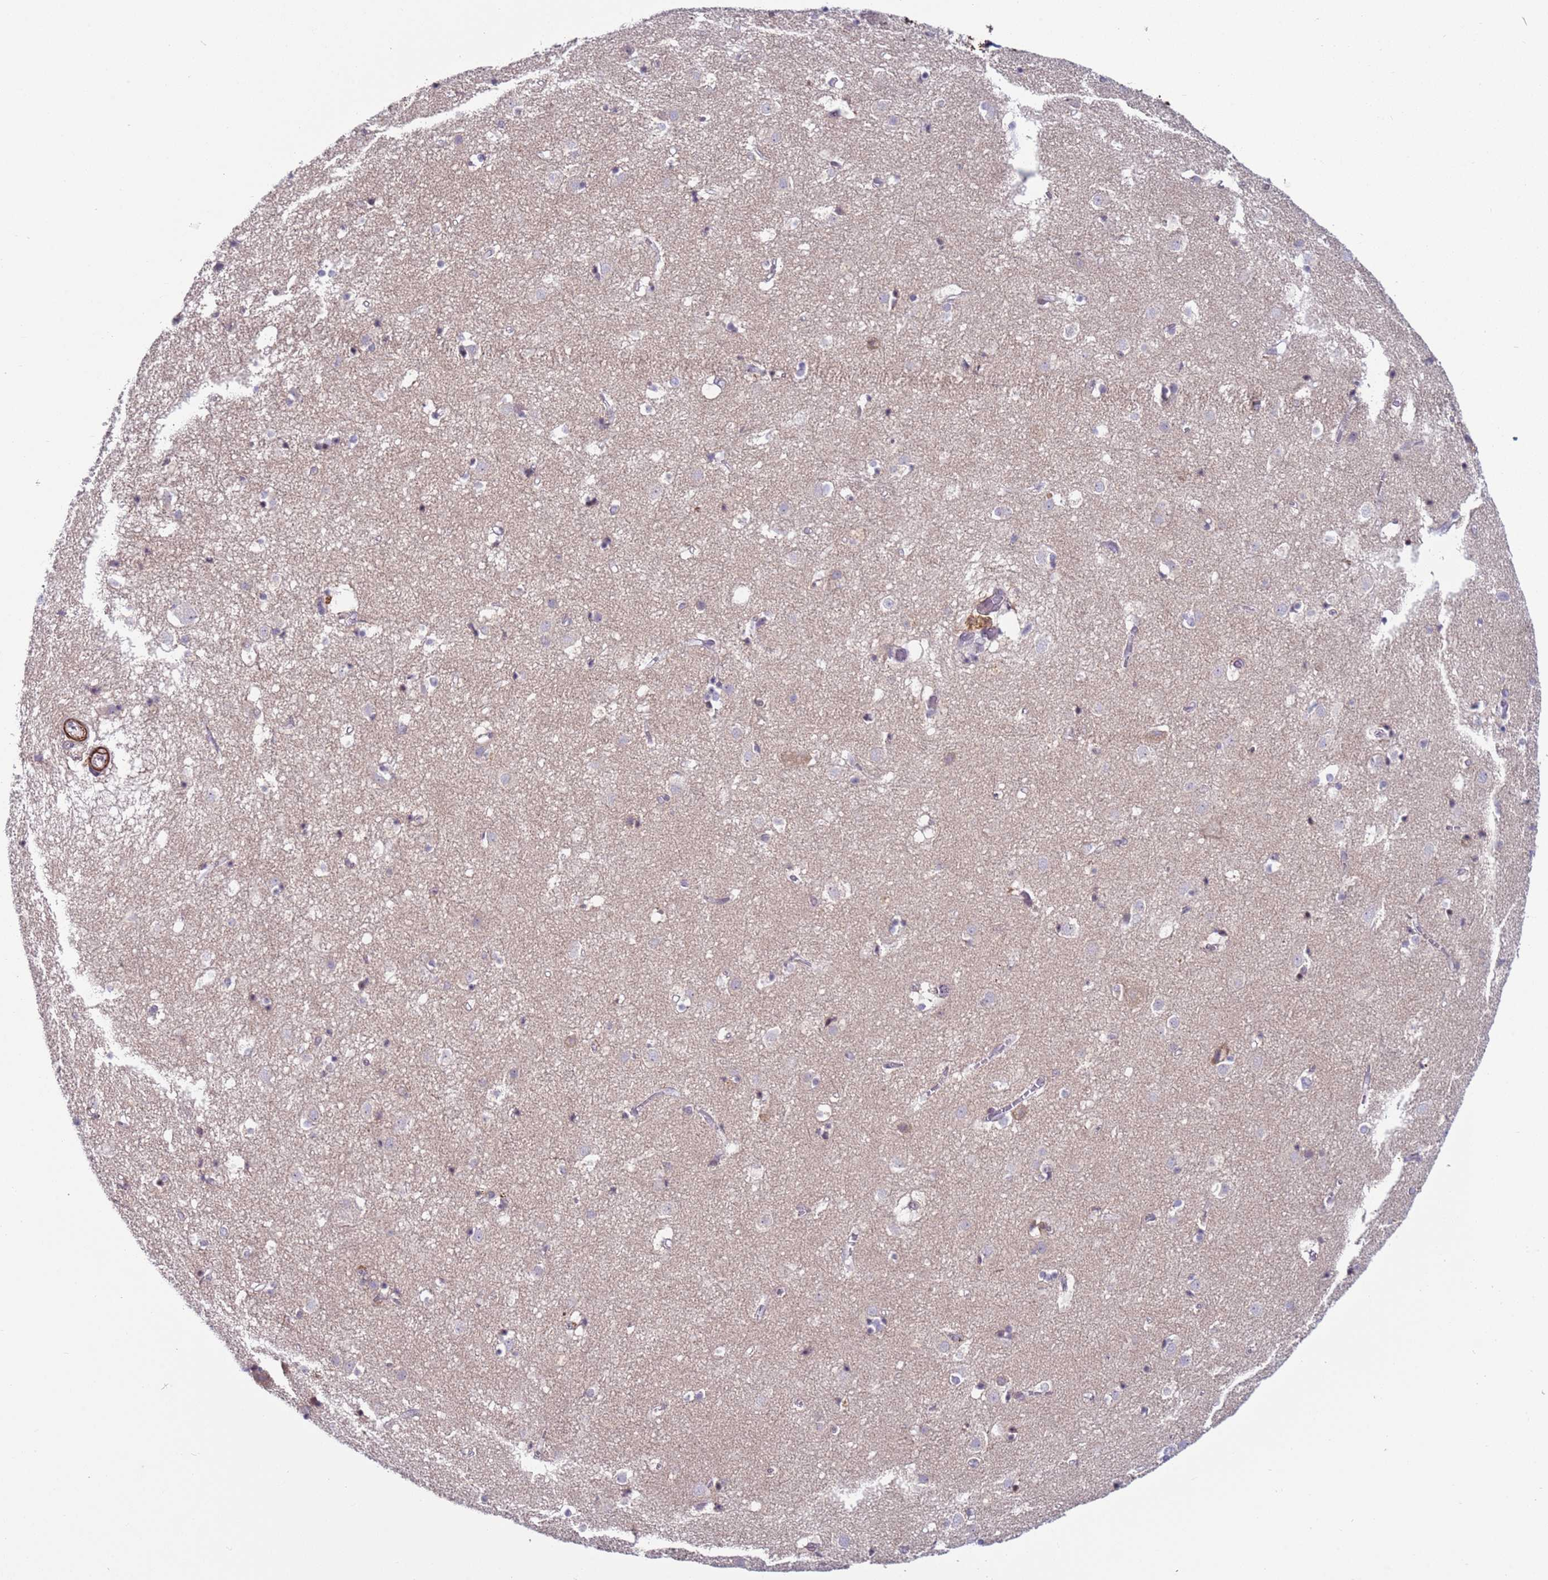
{"staining": {"intensity": "negative", "quantity": "none", "location": "none"}, "tissue": "caudate", "cell_type": "Glial cells", "image_type": "normal", "snomed": [{"axis": "morphology", "description": "Normal tissue, NOS"}, {"axis": "topography", "description": "Lateral ventricle wall"}], "caption": "This is a micrograph of immunohistochemistry (IHC) staining of unremarkable caudate, which shows no positivity in glial cells. (DAB immunohistochemistry (IHC), high magnification).", "gene": "SNAPC4", "patient": {"sex": "male", "age": 70}}